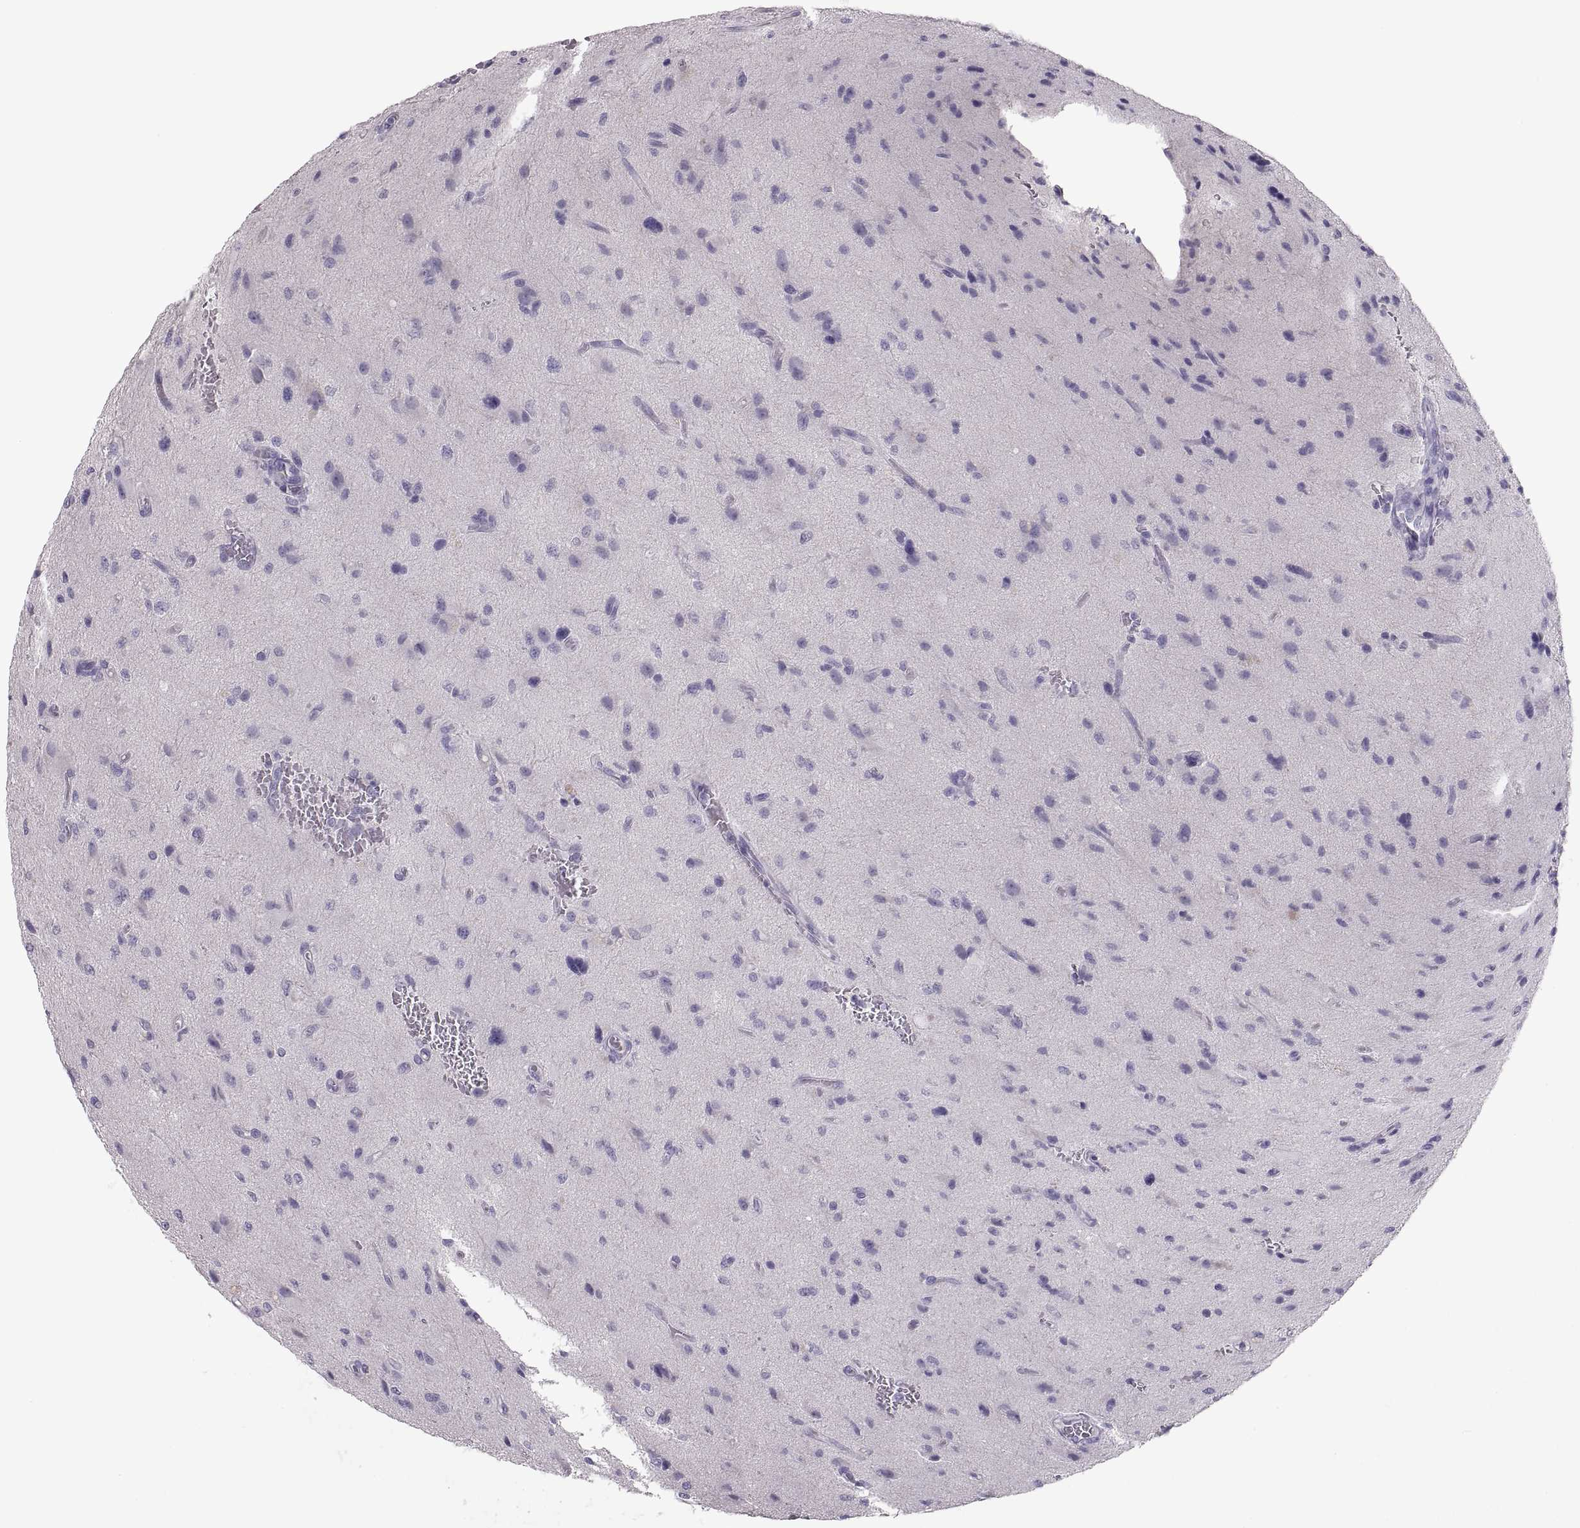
{"staining": {"intensity": "negative", "quantity": "none", "location": "none"}, "tissue": "glioma", "cell_type": "Tumor cells", "image_type": "cancer", "snomed": [{"axis": "morphology", "description": "Glioma, malignant, NOS"}, {"axis": "morphology", "description": "Glioma, malignant, High grade"}, {"axis": "topography", "description": "Brain"}], "caption": "Human glioma stained for a protein using immunohistochemistry (IHC) demonstrates no positivity in tumor cells.", "gene": "MAGEB2", "patient": {"sex": "female", "age": 71}}